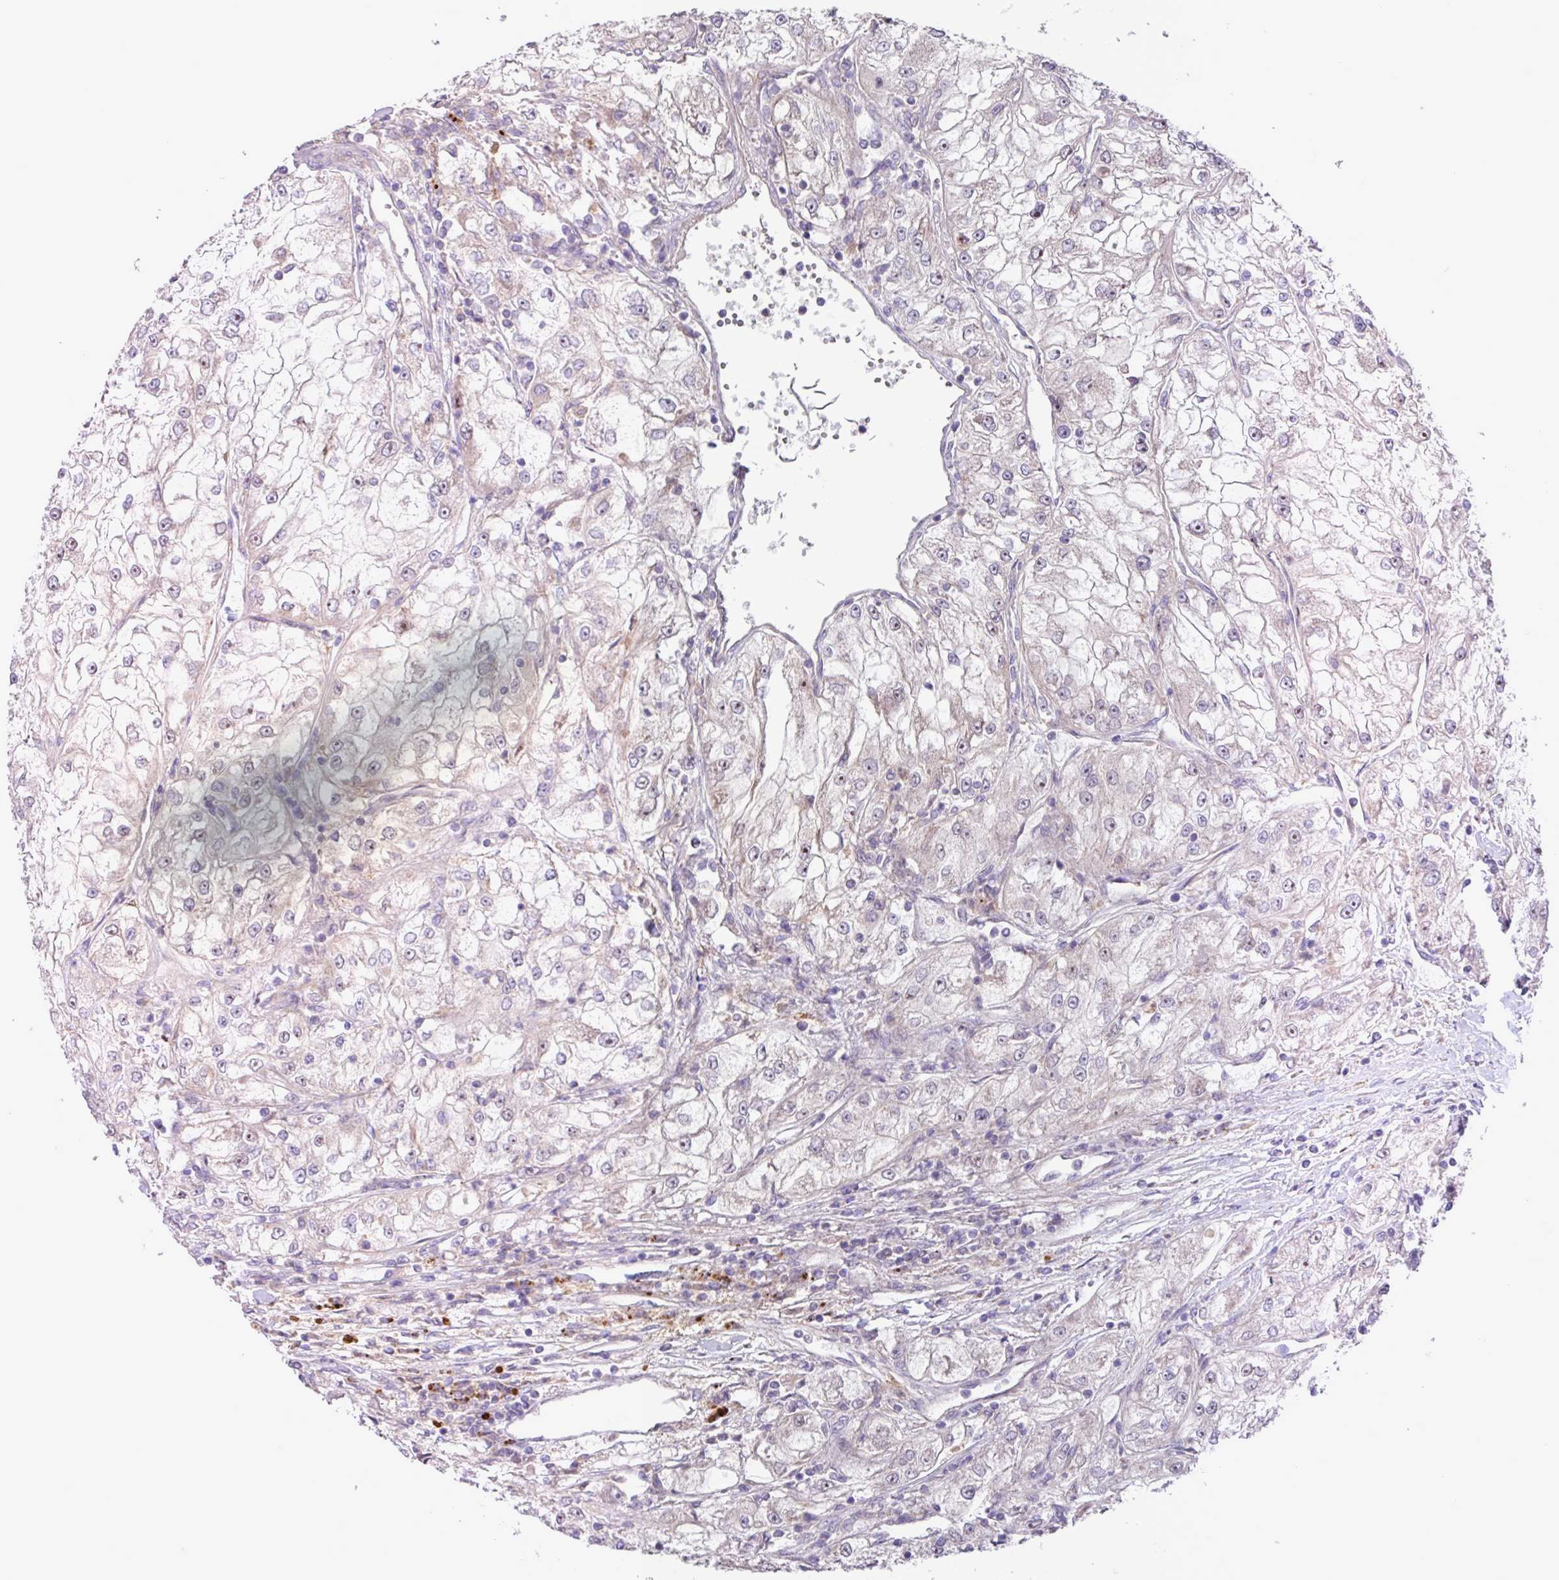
{"staining": {"intensity": "negative", "quantity": "none", "location": "none"}, "tissue": "renal cancer", "cell_type": "Tumor cells", "image_type": "cancer", "snomed": [{"axis": "morphology", "description": "Adenocarcinoma, NOS"}, {"axis": "topography", "description": "Kidney"}], "caption": "This is an IHC image of adenocarcinoma (renal). There is no staining in tumor cells.", "gene": "IQCJ", "patient": {"sex": "female", "age": 72}}